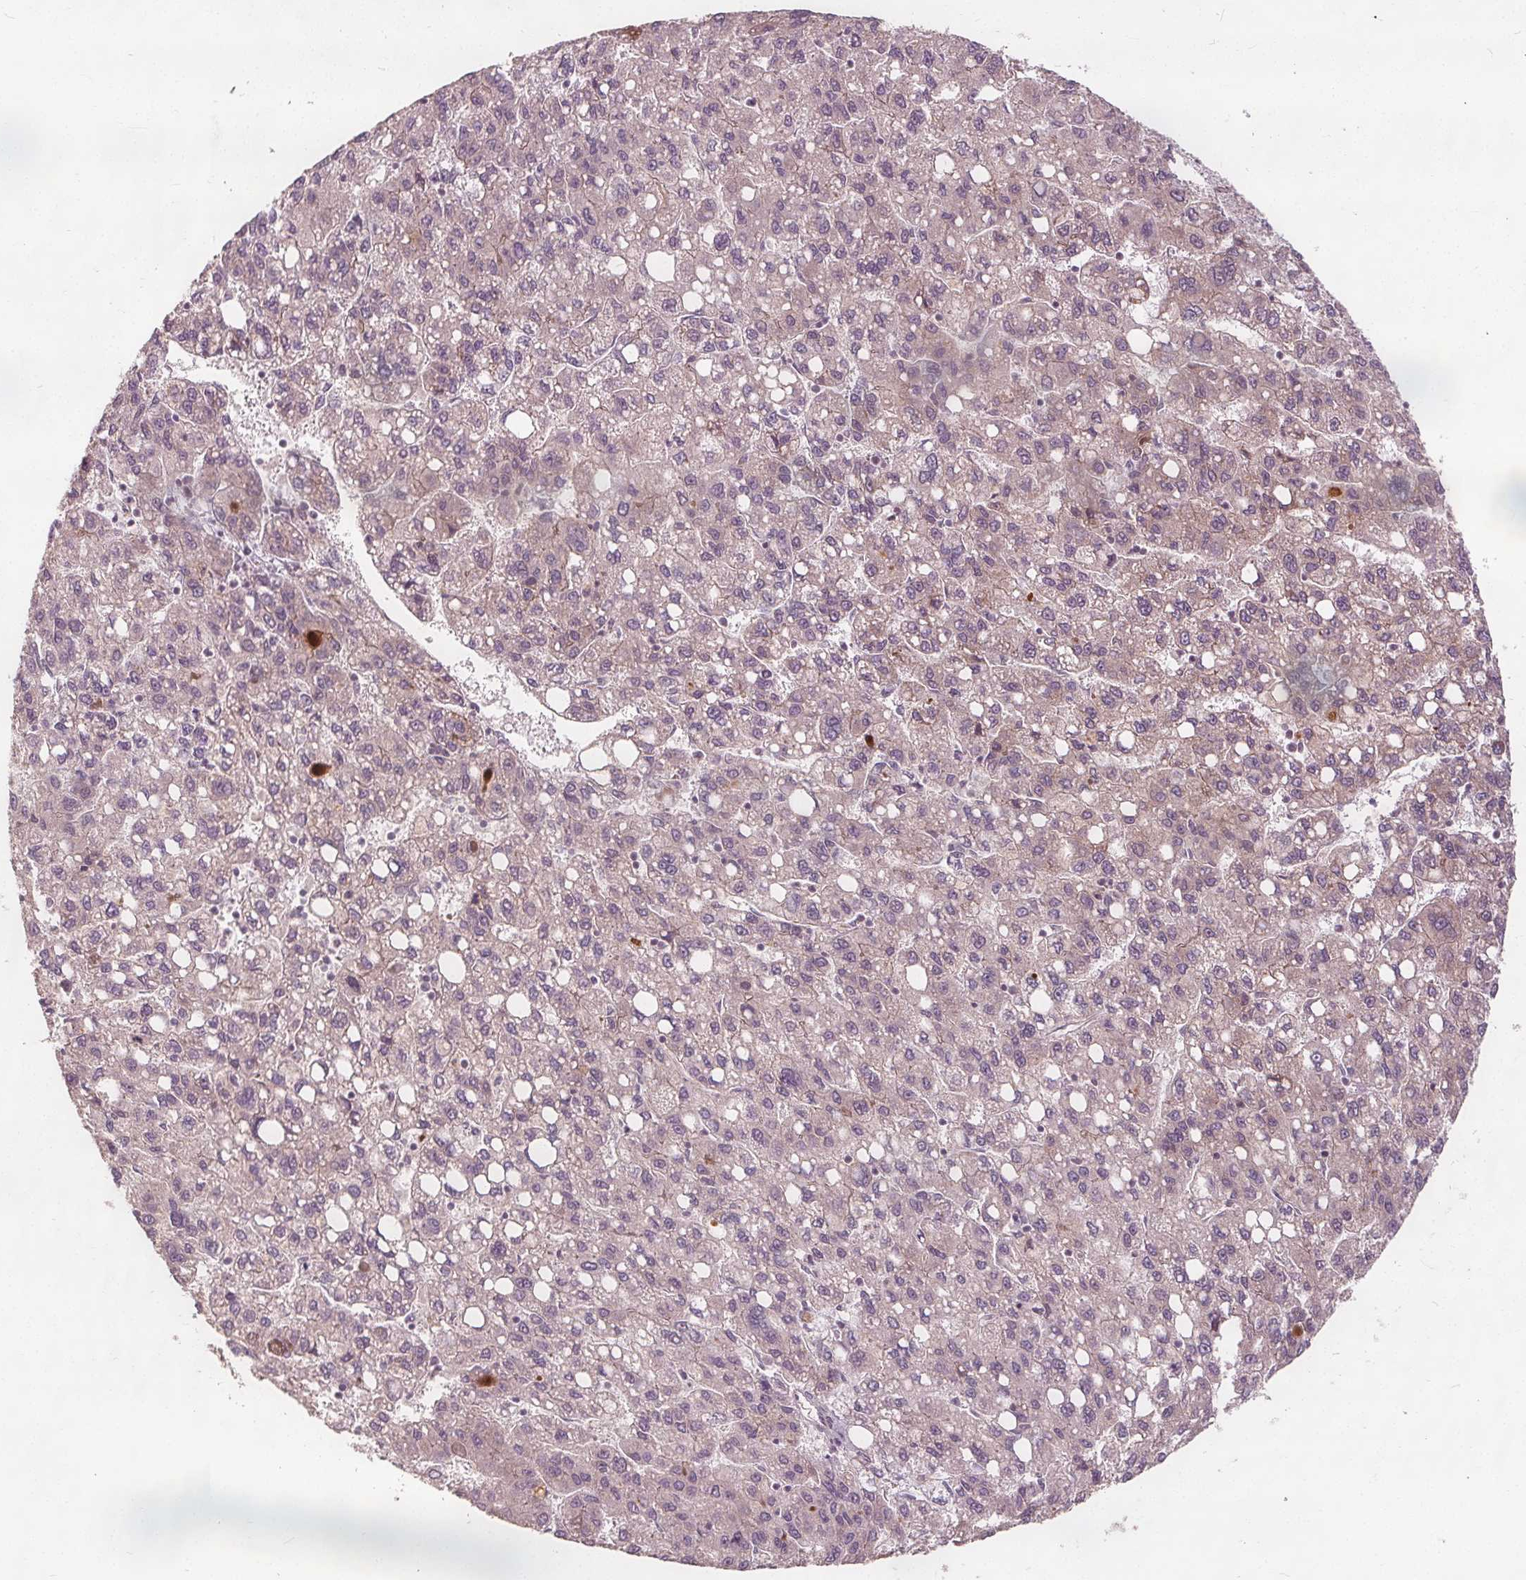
{"staining": {"intensity": "negative", "quantity": "none", "location": "none"}, "tissue": "liver cancer", "cell_type": "Tumor cells", "image_type": "cancer", "snomed": [{"axis": "morphology", "description": "Carcinoma, Hepatocellular, NOS"}, {"axis": "topography", "description": "Liver"}], "caption": "This is a micrograph of immunohistochemistry staining of liver cancer (hepatocellular carcinoma), which shows no staining in tumor cells. Nuclei are stained in blue.", "gene": "PTPRT", "patient": {"sex": "female", "age": 82}}